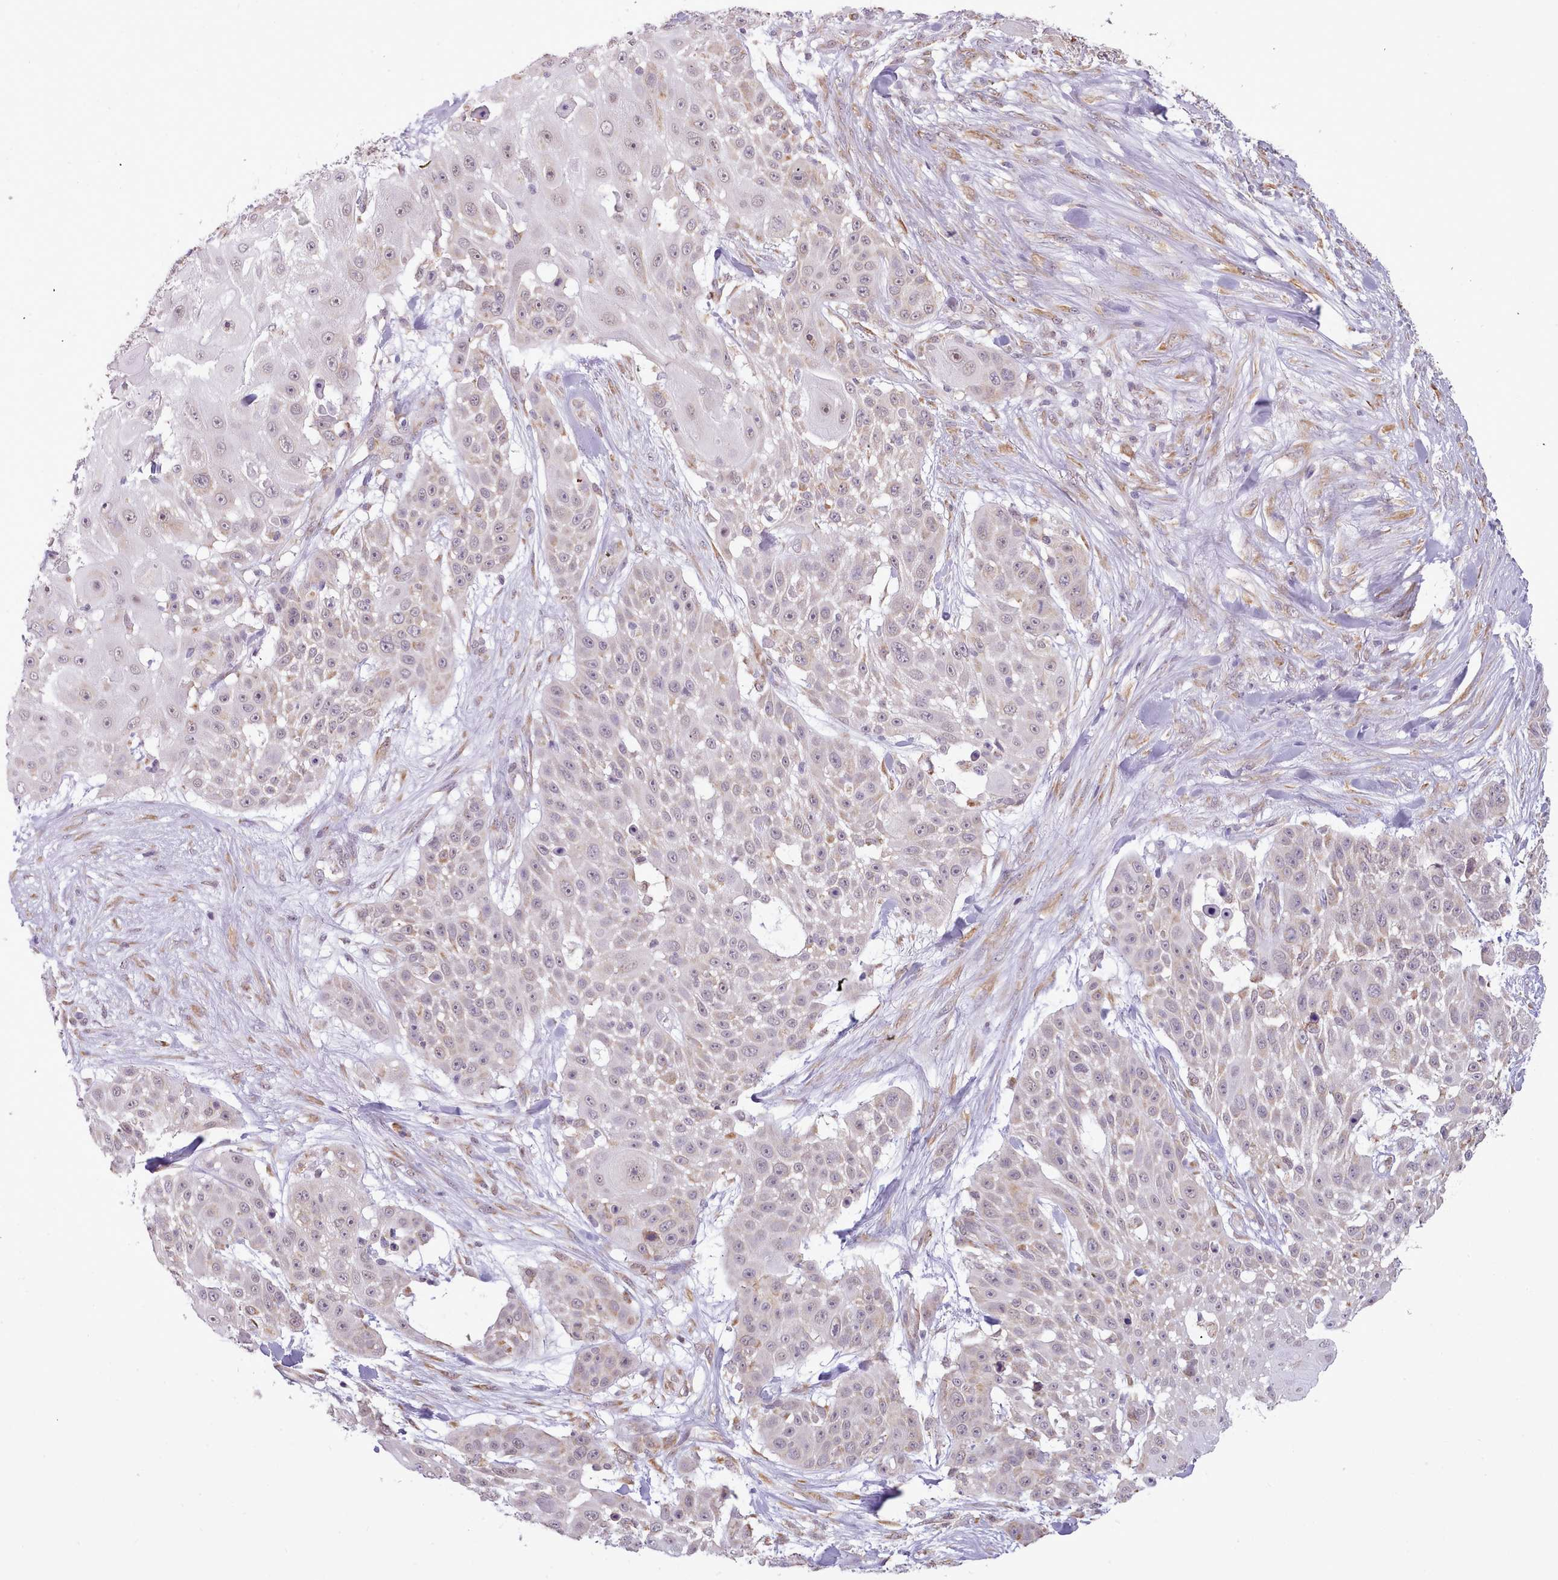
{"staining": {"intensity": "weak", "quantity": "25%-75%", "location": "cytoplasmic/membranous"}, "tissue": "skin cancer", "cell_type": "Tumor cells", "image_type": "cancer", "snomed": [{"axis": "morphology", "description": "Squamous cell carcinoma, NOS"}, {"axis": "topography", "description": "Skin"}], "caption": "This micrograph demonstrates IHC staining of skin squamous cell carcinoma, with low weak cytoplasmic/membranous staining in about 25%-75% of tumor cells.", "gene": "SEC61B", "patient": {"sex": "female", "age": 86}}